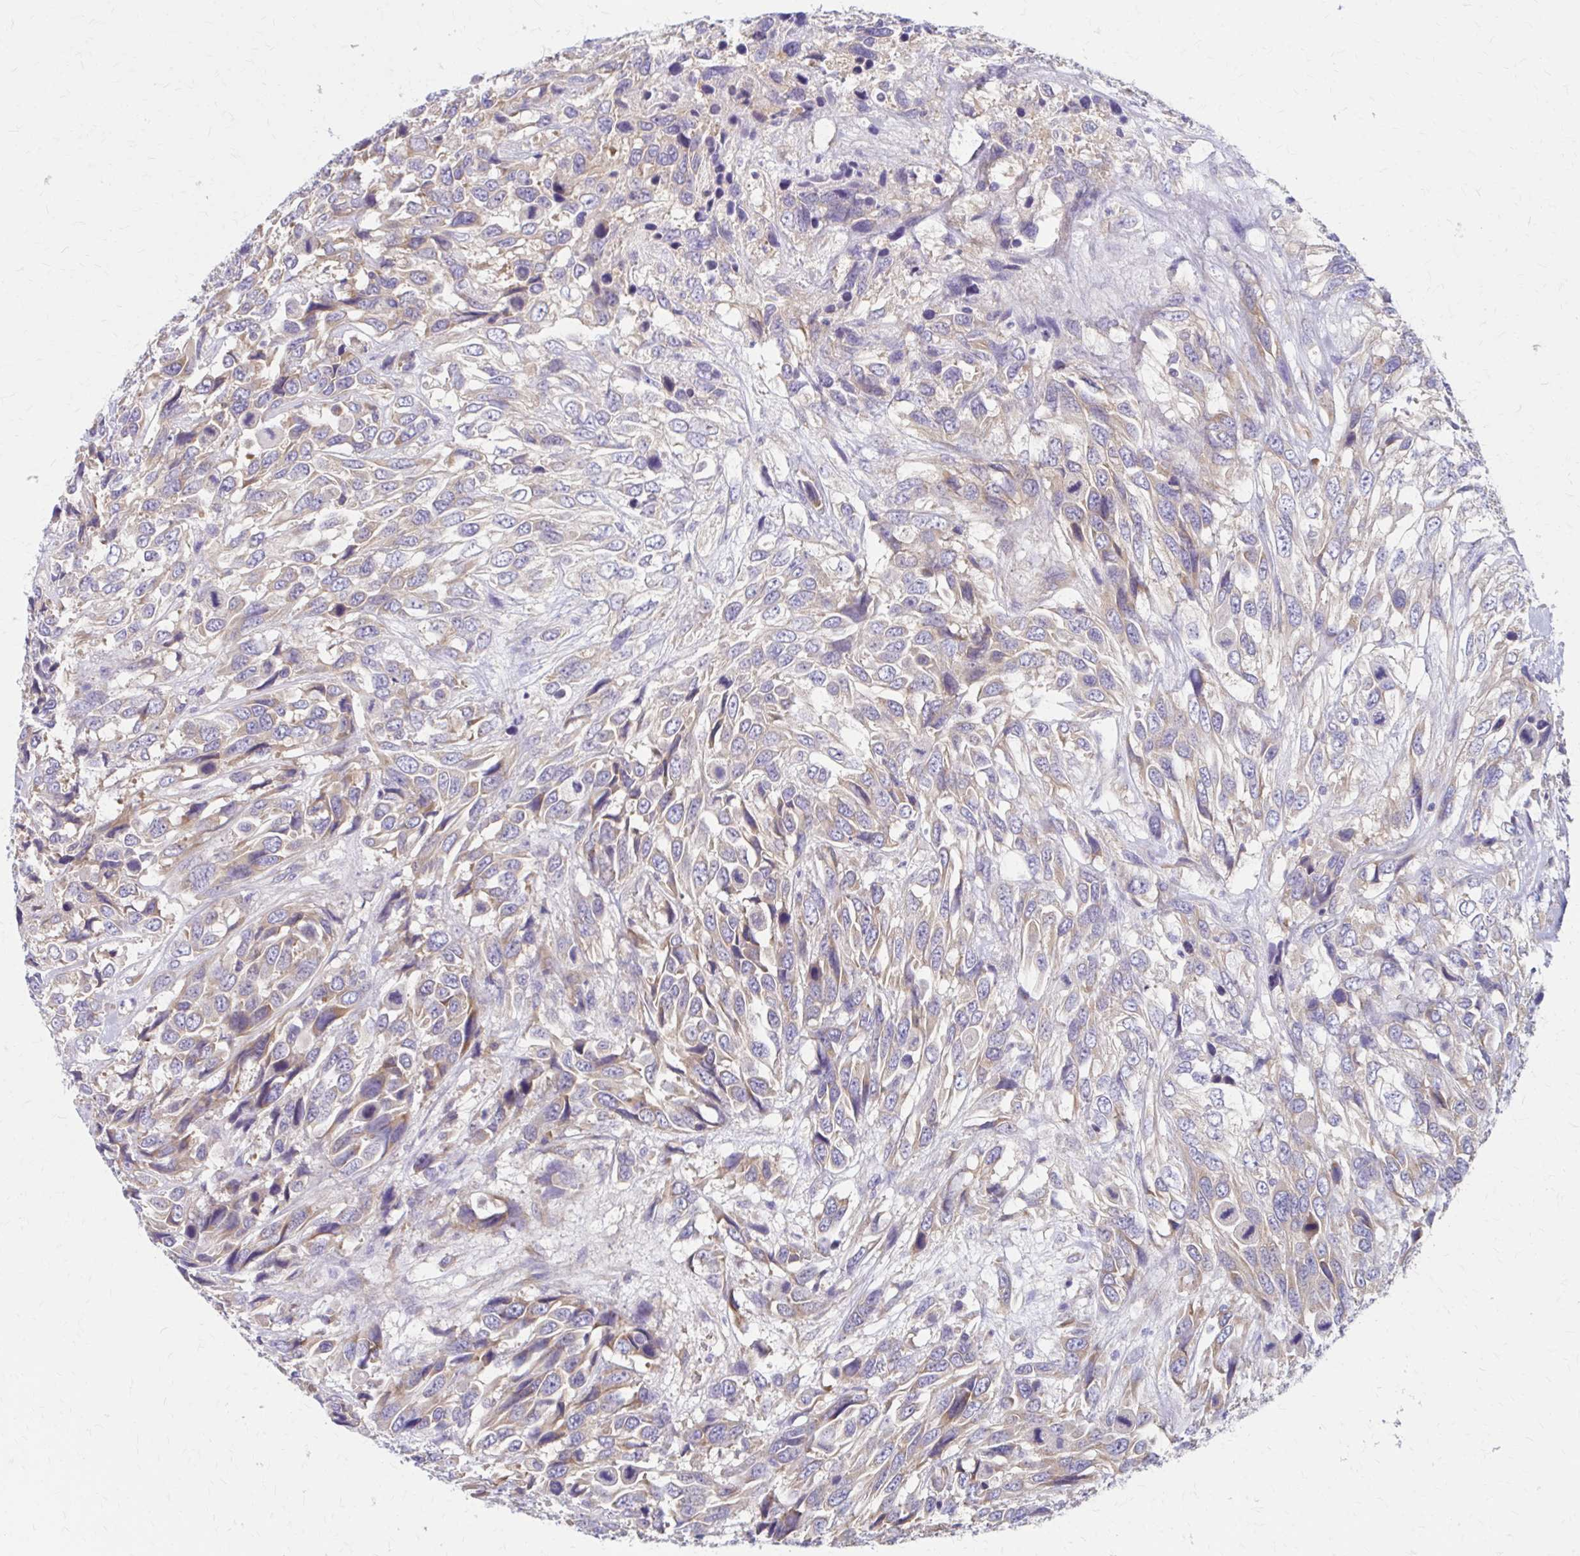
{"staining": {"intensity": "weak", "quantity": "<25%", "location": "cytoplasmic/membranous"}, "tissue": "urothelial cancer", "cell_type": "Tumor cells", "image_type": "cancer", "snomed": [{"axis": "morphology", "description": "Urothelial carcinoma, High grade"}, {"axis": "topography", "description": "Urinary bladder"}], "caption": "Immunohistochemistry (IHC) of urothelial cancer displays no expression in tumor cells.", "gene": "RPL27A", "patient": {"sex": "female", "age": 70}}